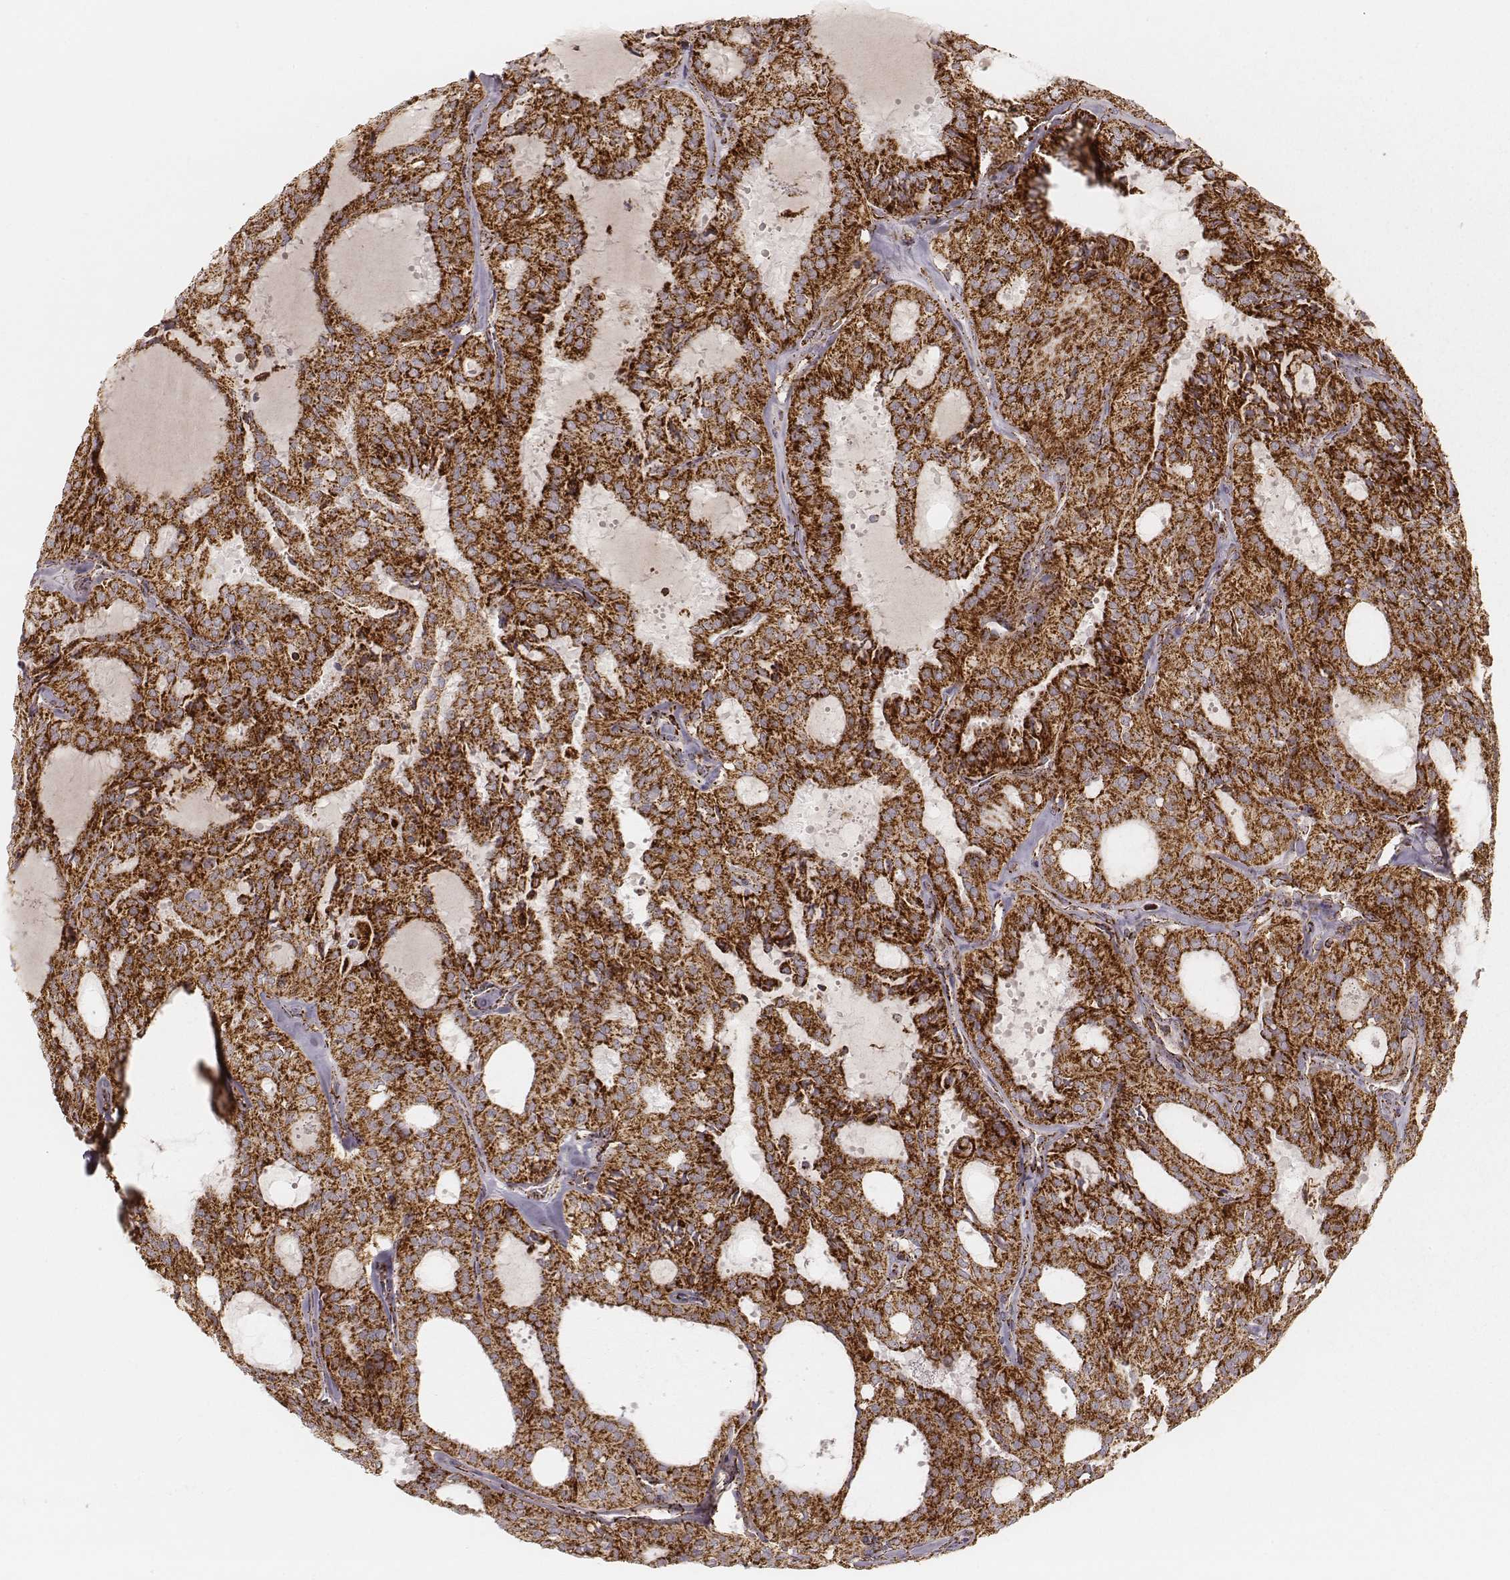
{"staining": {"intensity": "strong", "quantity": ">75%", "location": "cytoplasmic/membranous"}, "tissue": "thyroid cancer", "cell_type": "Tumor cells", "image_type": "cancer", "snomed": [{"axis": "morphology", "description": "Follicular adenoma carcinoma, NOS"}, {"axis": "topography", "description": "Thyroid gland"}], "caption": "This is a photomicrograph of immunohistochemistry (IHC) staining of follicular adenoma carcinoma (thyroid), which shows strong expression in the cytoplasmic/membranous of tumor cells.", "gene": "CS", "patient": {"sex": "male", "age": 75}}